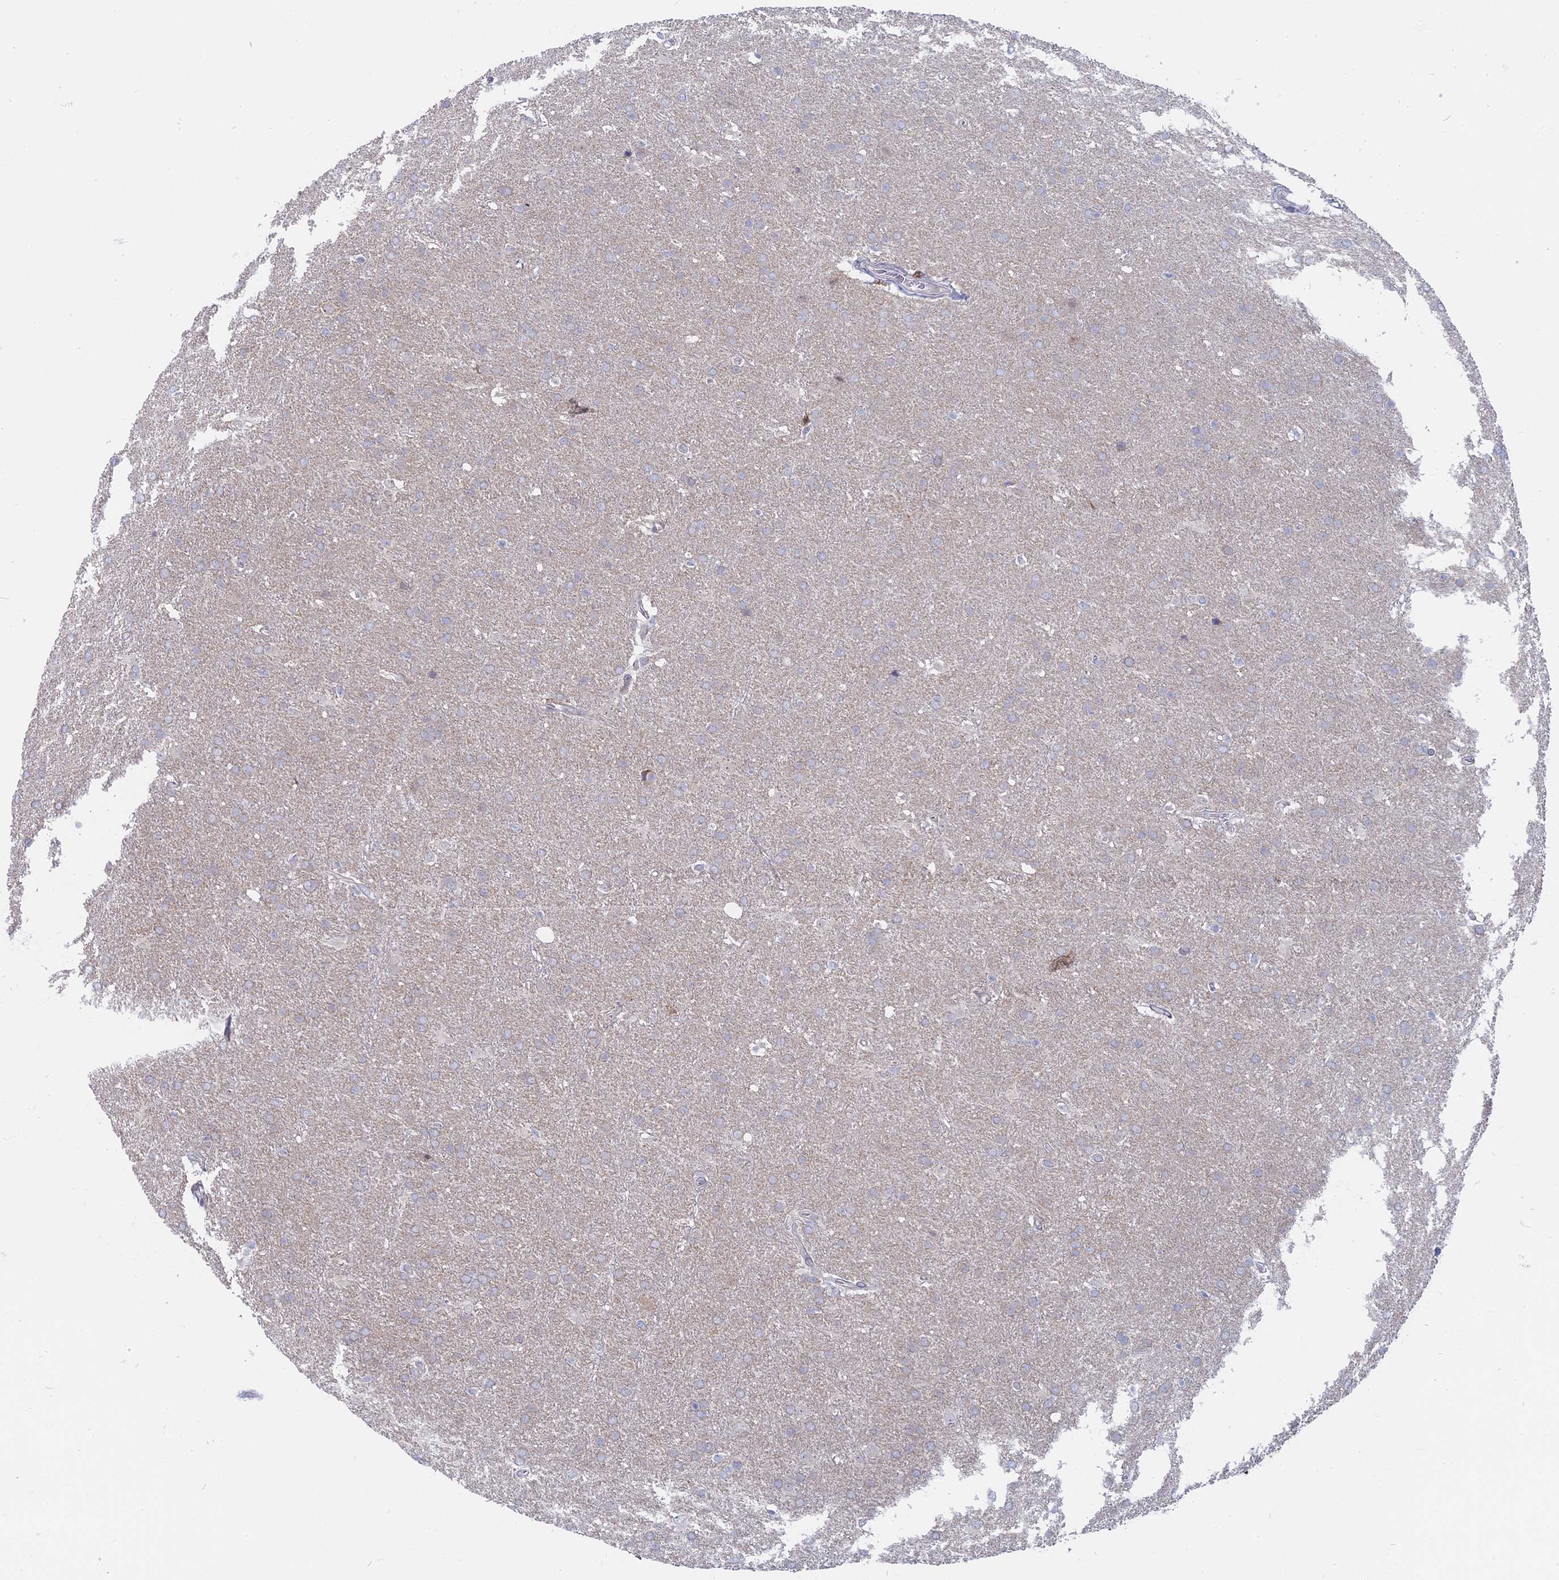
{"staining": {"intensity": "negative", "quantity": "none", "location": "none"}, "tissue": "glioma", "cell_type": "Tumor cells", "image_type": "cancer", "snomed": [{"axis": "morphology", "description": "Glioma, malignant, Low grade"}, {"axis": "topography", "description": "Brain"}], "caption": "Immunohistochemical staining of glioma exhibits no significant staining in tumor cells.", "gene": "TBC1D30", "patient": {"sex": "female", "age": 32}}